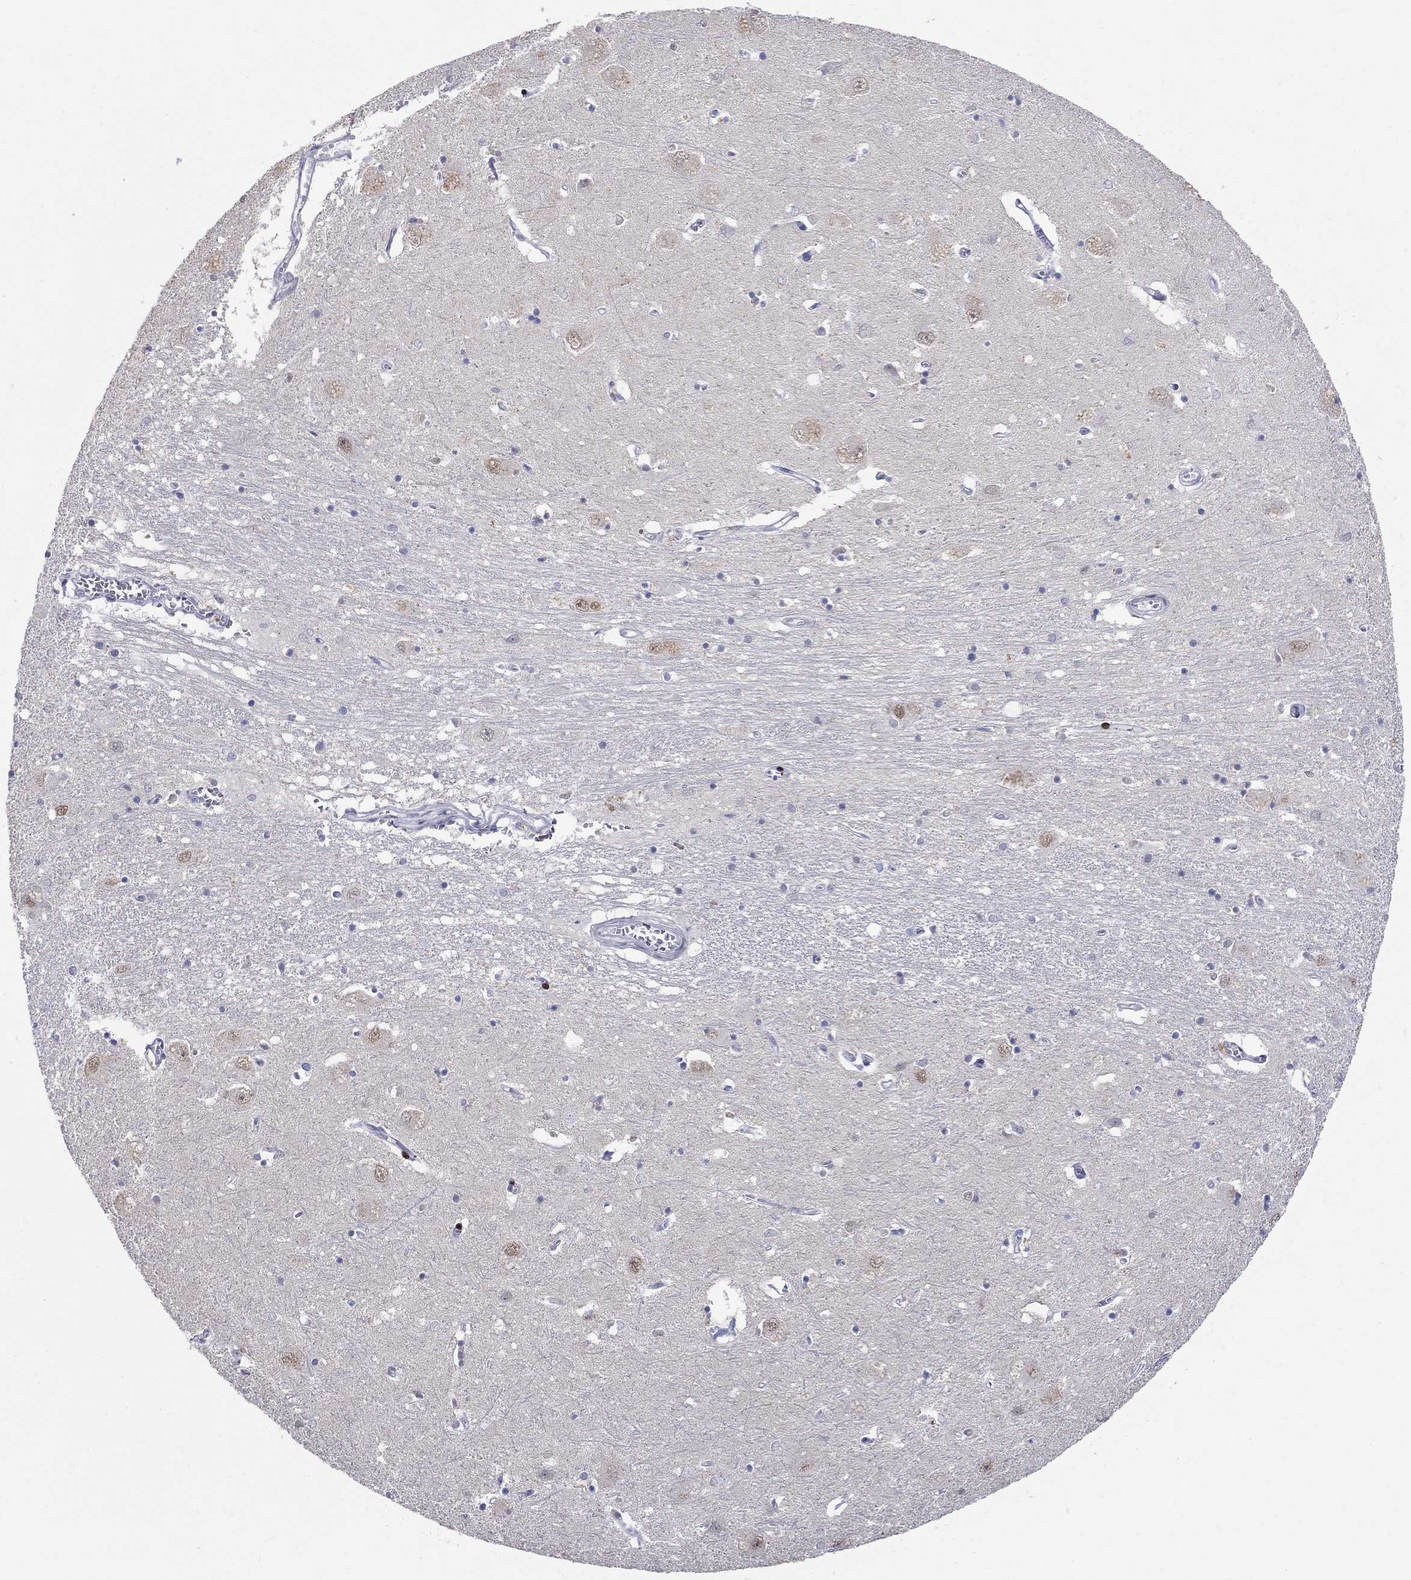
{"staining": {"intensity": "moderate", "quantity": "<25%", "location": "nuclear"}, "tissue": "caudate", "cell_type": "Glial cells", "image_type": "normal", "snomed": [{"axis": "morphology", "description": "Normal tissue, NOS"}, {"axis": "topography", "description": "Lateral ventricle wall"}], "caption": "Immunohistochemistry (IHC) image of normal caudate: human caudate stained using immunohistochemistry displays low levels of moderate protein expression localized specifically in the nuclear of glial cells, appearing as a nuclear brown color.", "gene": "RAPGEF5", "patient": {"sex": "male", "age": 54}}